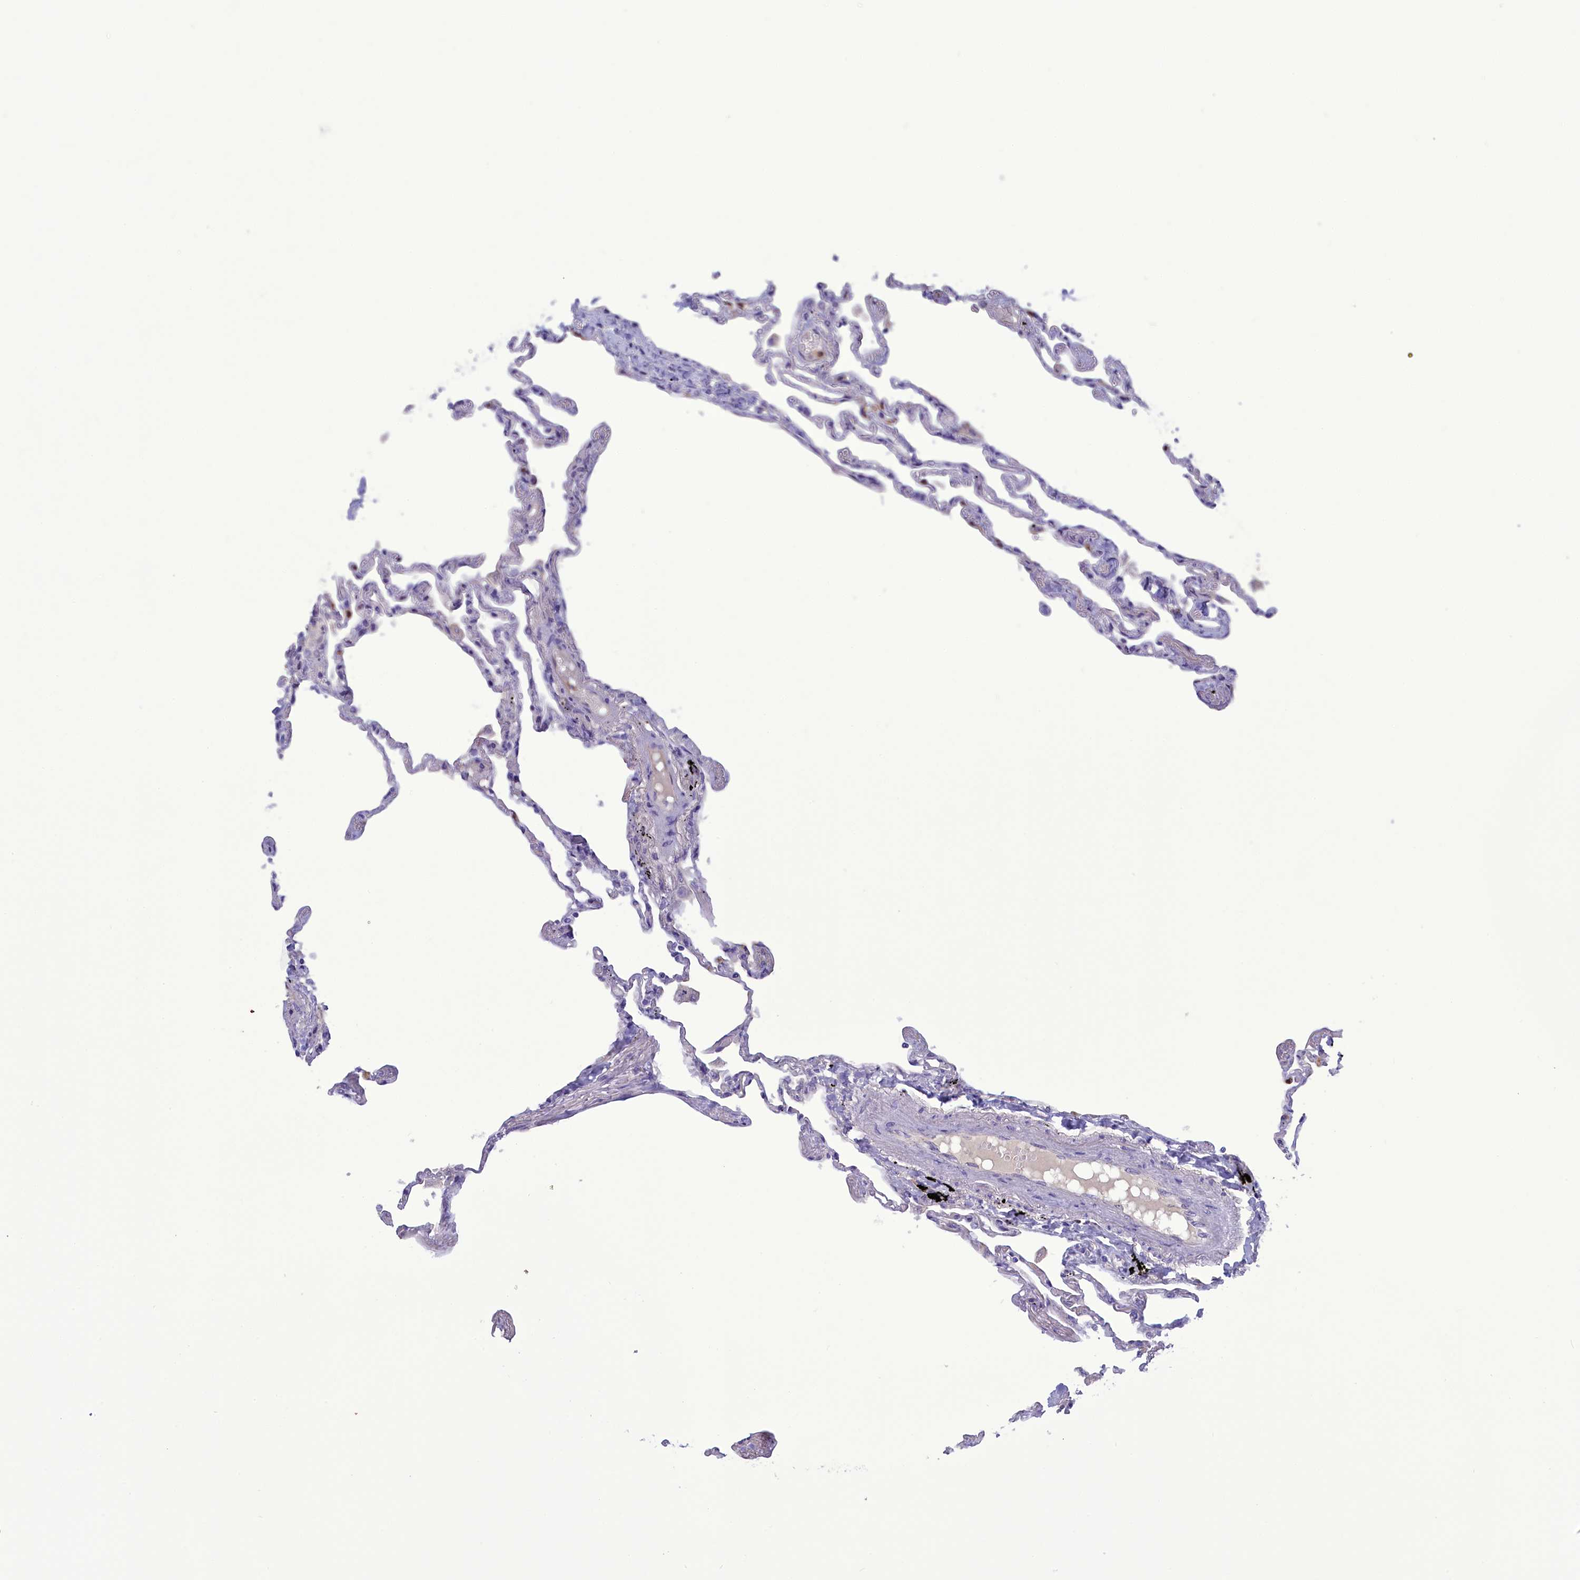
{"staining": {"intensity": "negative", "quantity": "none", "location": "none"}, "tissue": "lung", "cell_type": "Alveolar cells", "image_type": "normal", "snomed": [{"axis": "morphology", "description": "Normal tissue, NOS"}, {"axis": "topography", "description": "Lung"}], "caption": "DAB immunohistochemical staining of benign lung demonstrates no significant staining in alveolar cells.", "gene": "FAM149B1", "patient": {"sex": "female", "age": 67}}